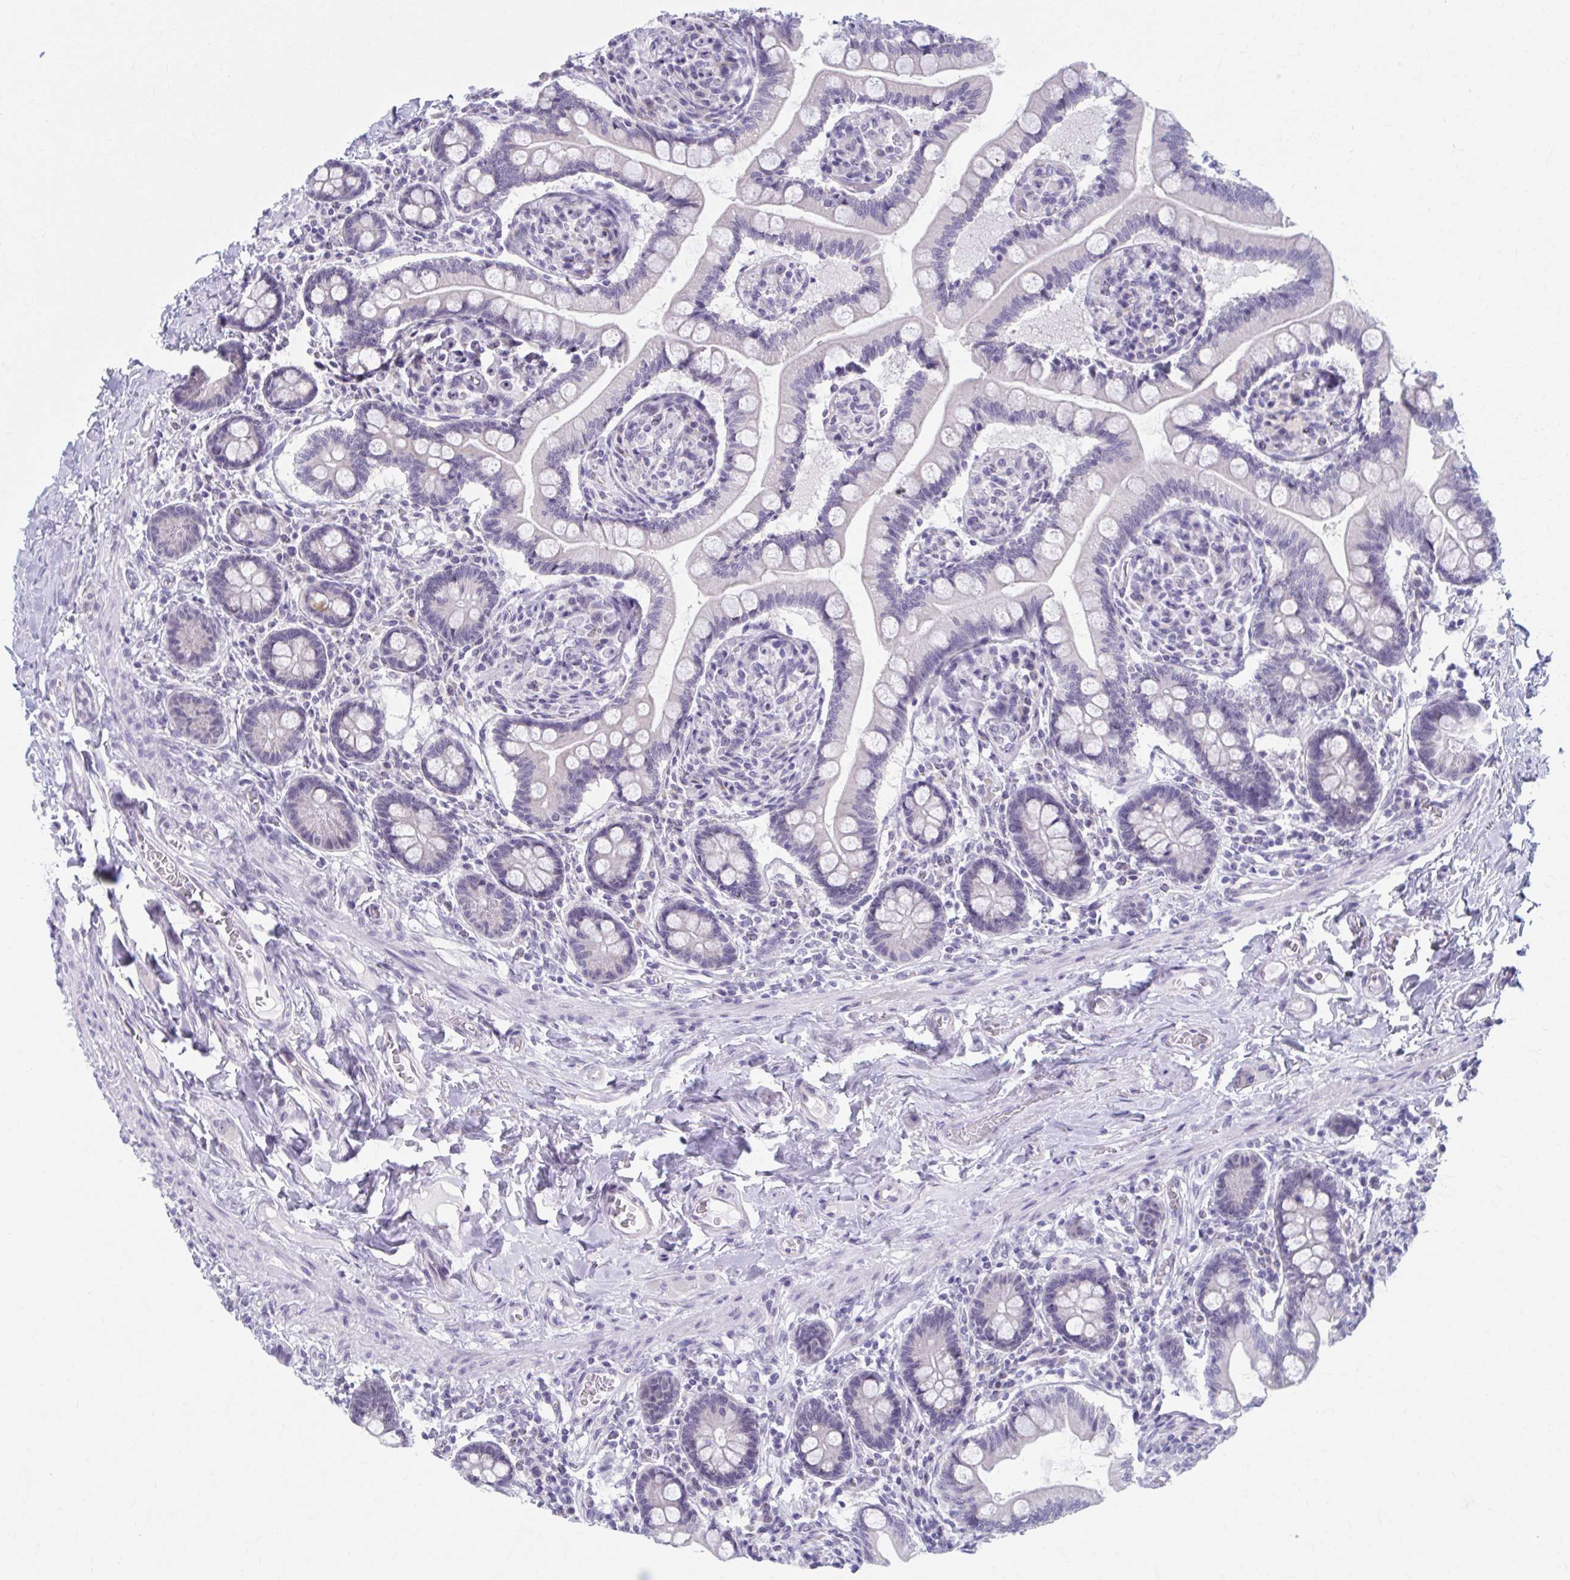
{"staining": {"intensity": "weak", "quantity": "25%-75%", "location": "nuclear"}, "tissue": "small intestine", "cell_type": "Glandular cells", "image_type": "normal", "snomed": [{"axis": "morphology", "description": "Normal tissue, NOS"}, {"axis": "topography", "description": "Small intestine"}], "caption": "Immunohistochemical staining of normal human small intestine exhibits low levels of weak nuclear expression in approximately 25%-75% of glandular cells. (DAB (3,3'-diaminobenzidine) IHC with brightfield microscopy, high magnification).", "gene": "CCDC105", "patient": {"sex": "female", "age": 64}}